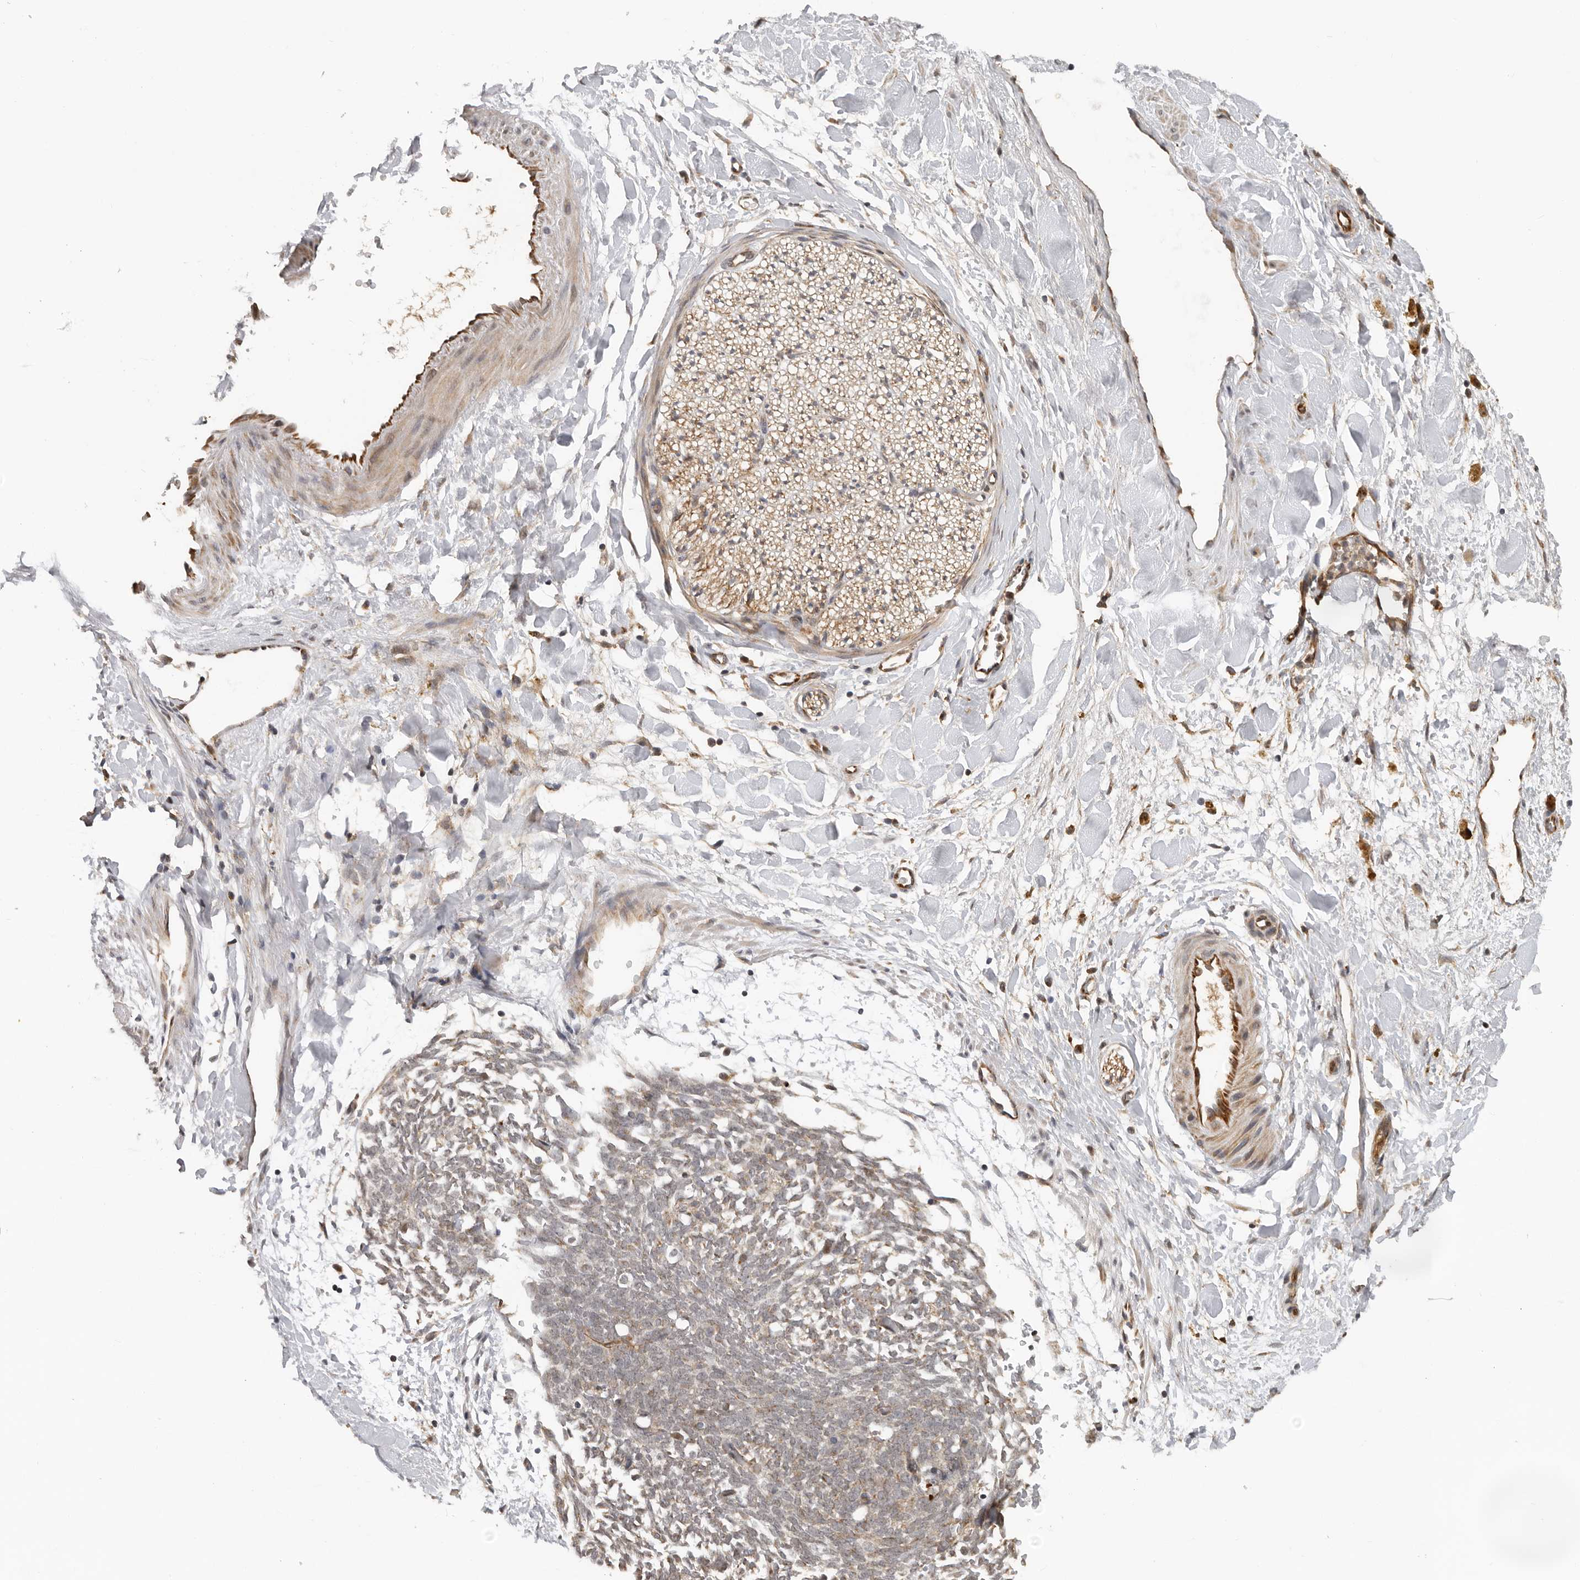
{"staining": {"intensity": "moderate", "quantity": ">75%", "location": "cytoplasmic/membranous"}, "tissue": "adipose tissue", "cell_type": "Adipocytes", "image_type": "normal", "snomed": [{"axis": "morphology", "description": "Normal tissue, NOS"}, {"axis": "topography", "description": "Kidney"}, {"axis": "topography", "description": "Peripheral nerve tissue"}], "caption": "Immunohistochemistry image of normal adipose tissue: human adipose tissue stained using immunohistochemistry exhibits medium levels of moderate protein expression localized specifically in the cytoplasmic/membranous of adipocytes, appearing as a cytoplasmic/membranous brown color.", "gene": "RNF157", "patient": {"sex": "male", "age": 7}}